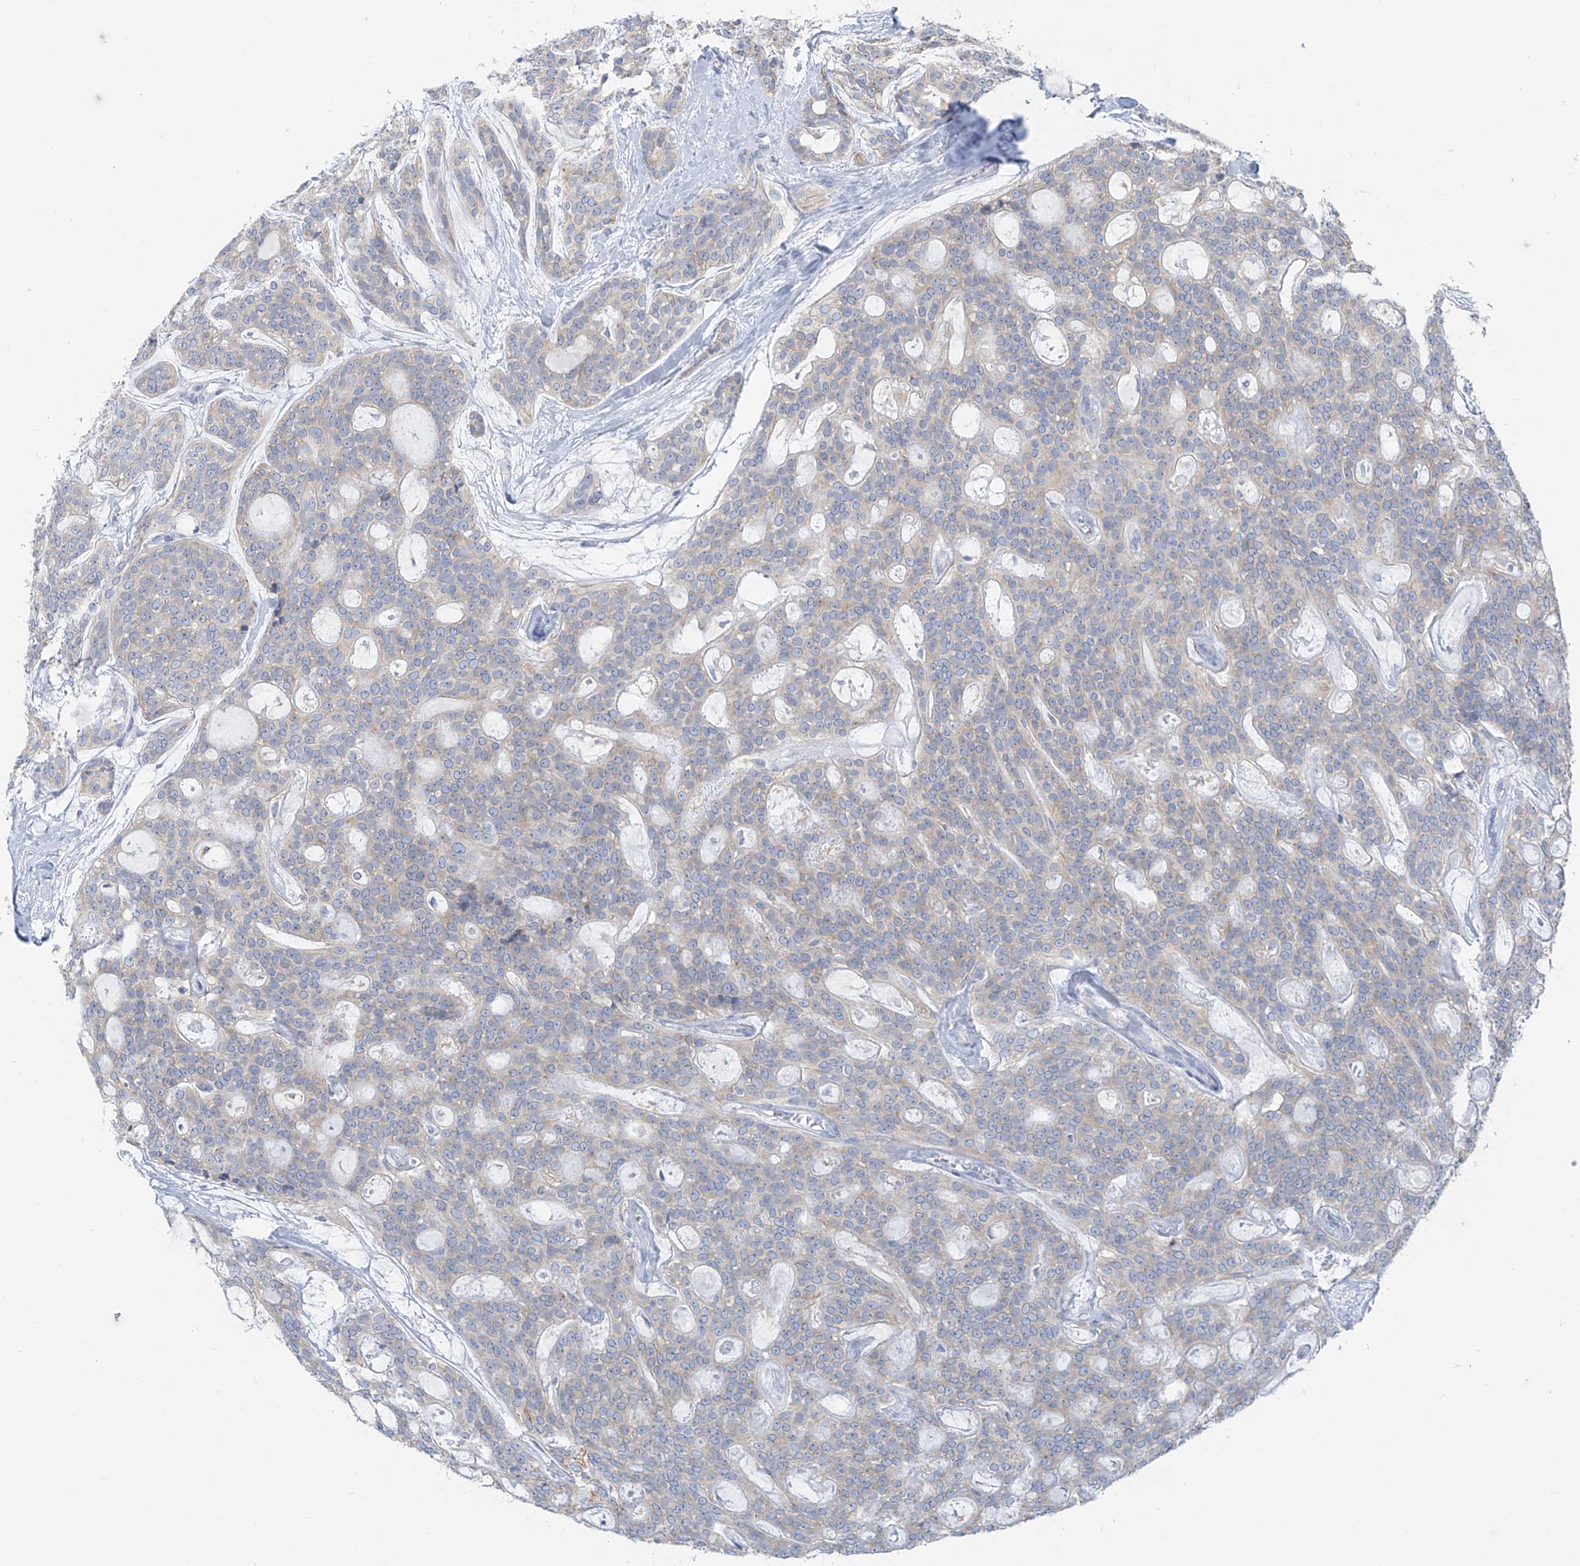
{"staining": {"intensity": "negative", "quantity": "none", "location": "none"}, "tissue": "head and neck cancer", "cell_type": "Tumor cells", "image_type": "cancer", "snomed": [{"axis": "morphology", "description": "Adenocarcinoma, NOS"}, {"axis": "topography", "description": "Head-Neck"}], "caption": "Immunohistochemistry (IHC) histopathology image of neoplastic tissue: human adenocarcinoma (head and neck) stained with DAB reveals no significant protein staining in tumor cells. (DAB immunohistochemistry (IHC) with hematoxylin counter stain).", "gene": "POMGNT2", "patient": {"sex": "male", "age": 66}}